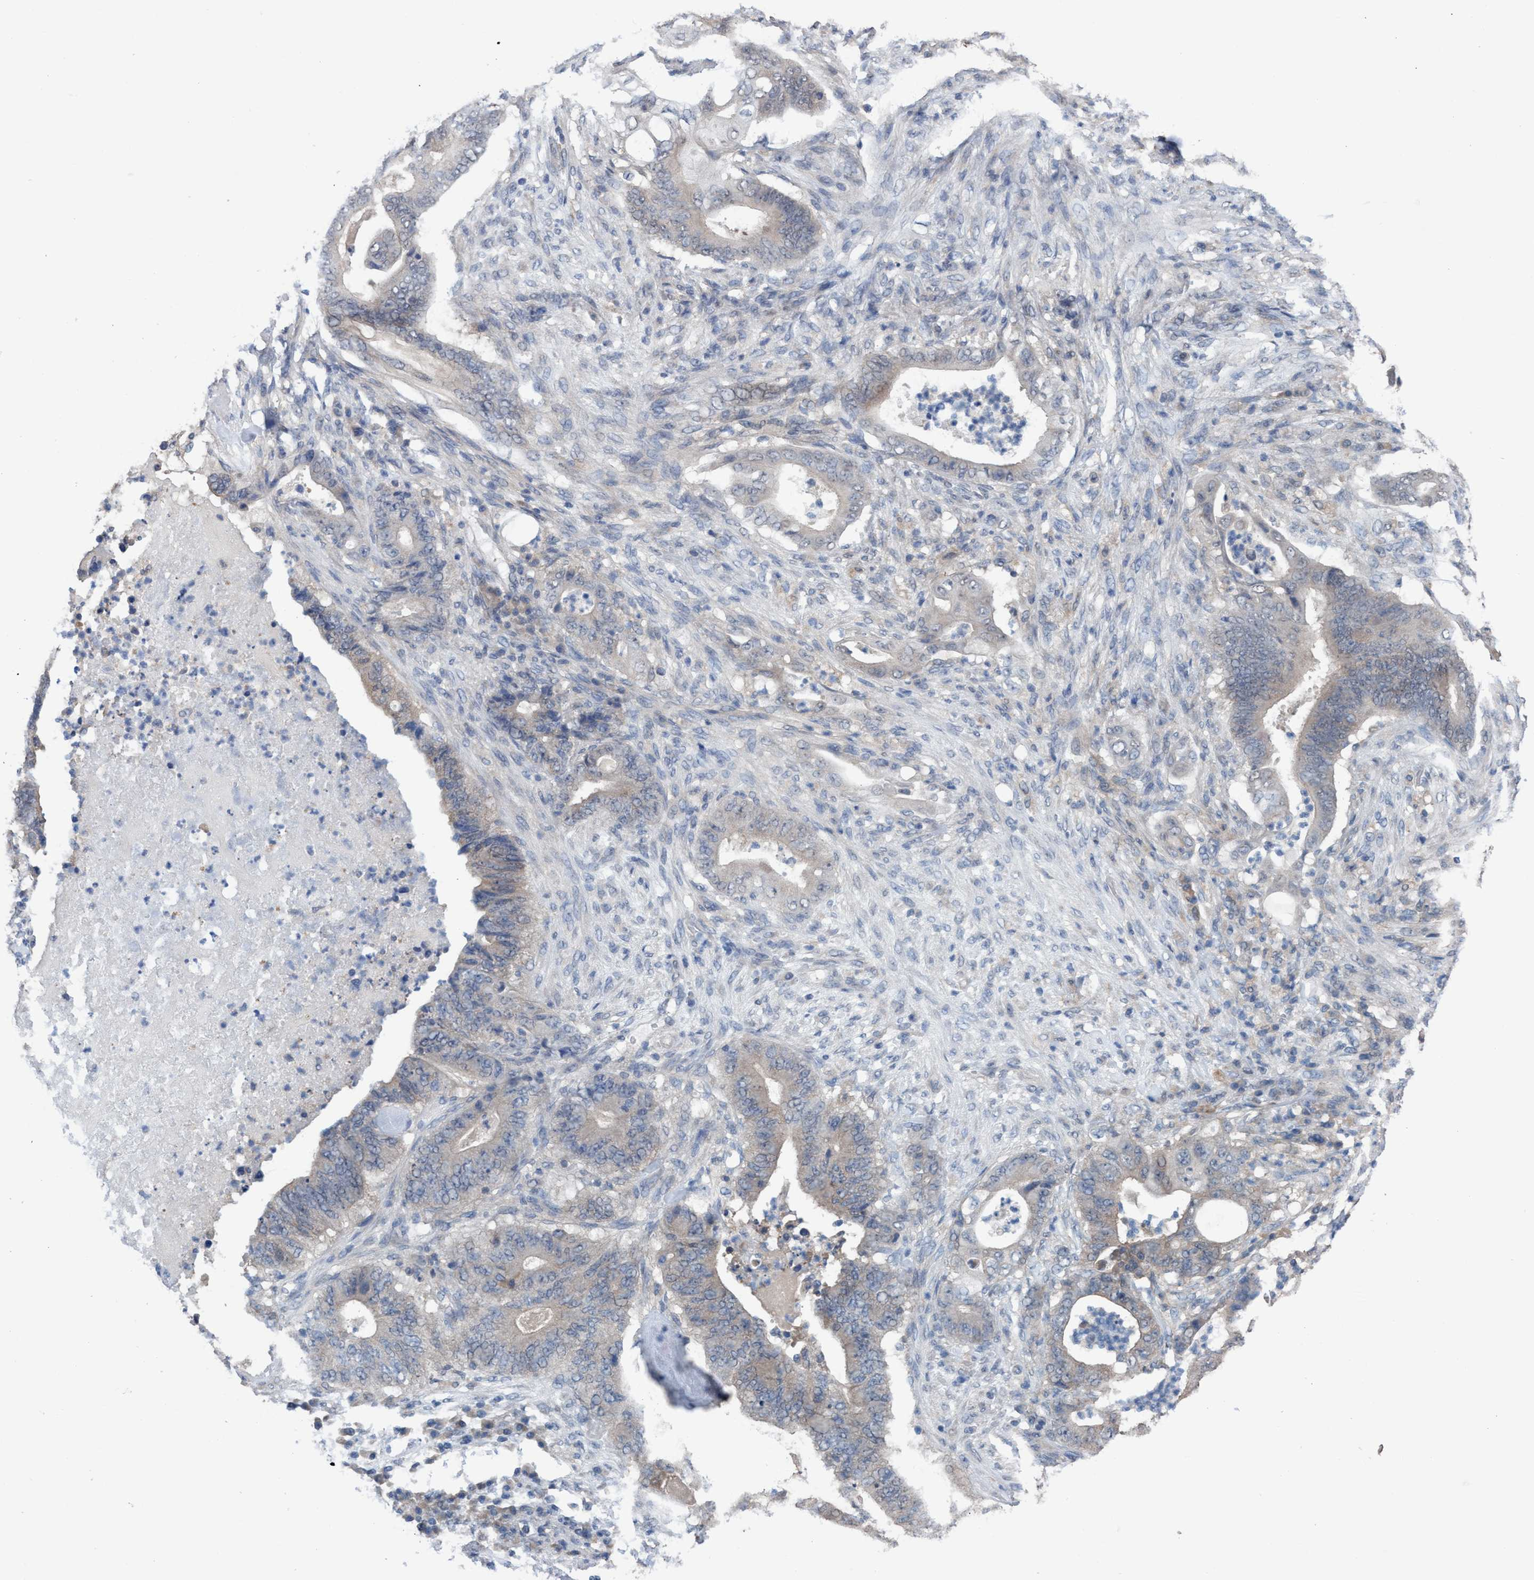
{"staining": {"intensity": "weak", "quantity": "<25%", "location": "cytoplasmic/membranous"}, "tissue": "stomach cancer", "cell_type": "Tumor cells", "image_type": "cancer", "snomed": [{"axis": "morphology", "description": "Adenocarcinoma, NOS"}, {"axis": "topography", "description": "Stomach"}], "caption": "DAB immunohistochemical staining of stomach cancer (adenocarcinoma) shows no significant expression in tumor cells.", "gene": "GLOD4", "patient": {"sex": "female", "age": 73}}